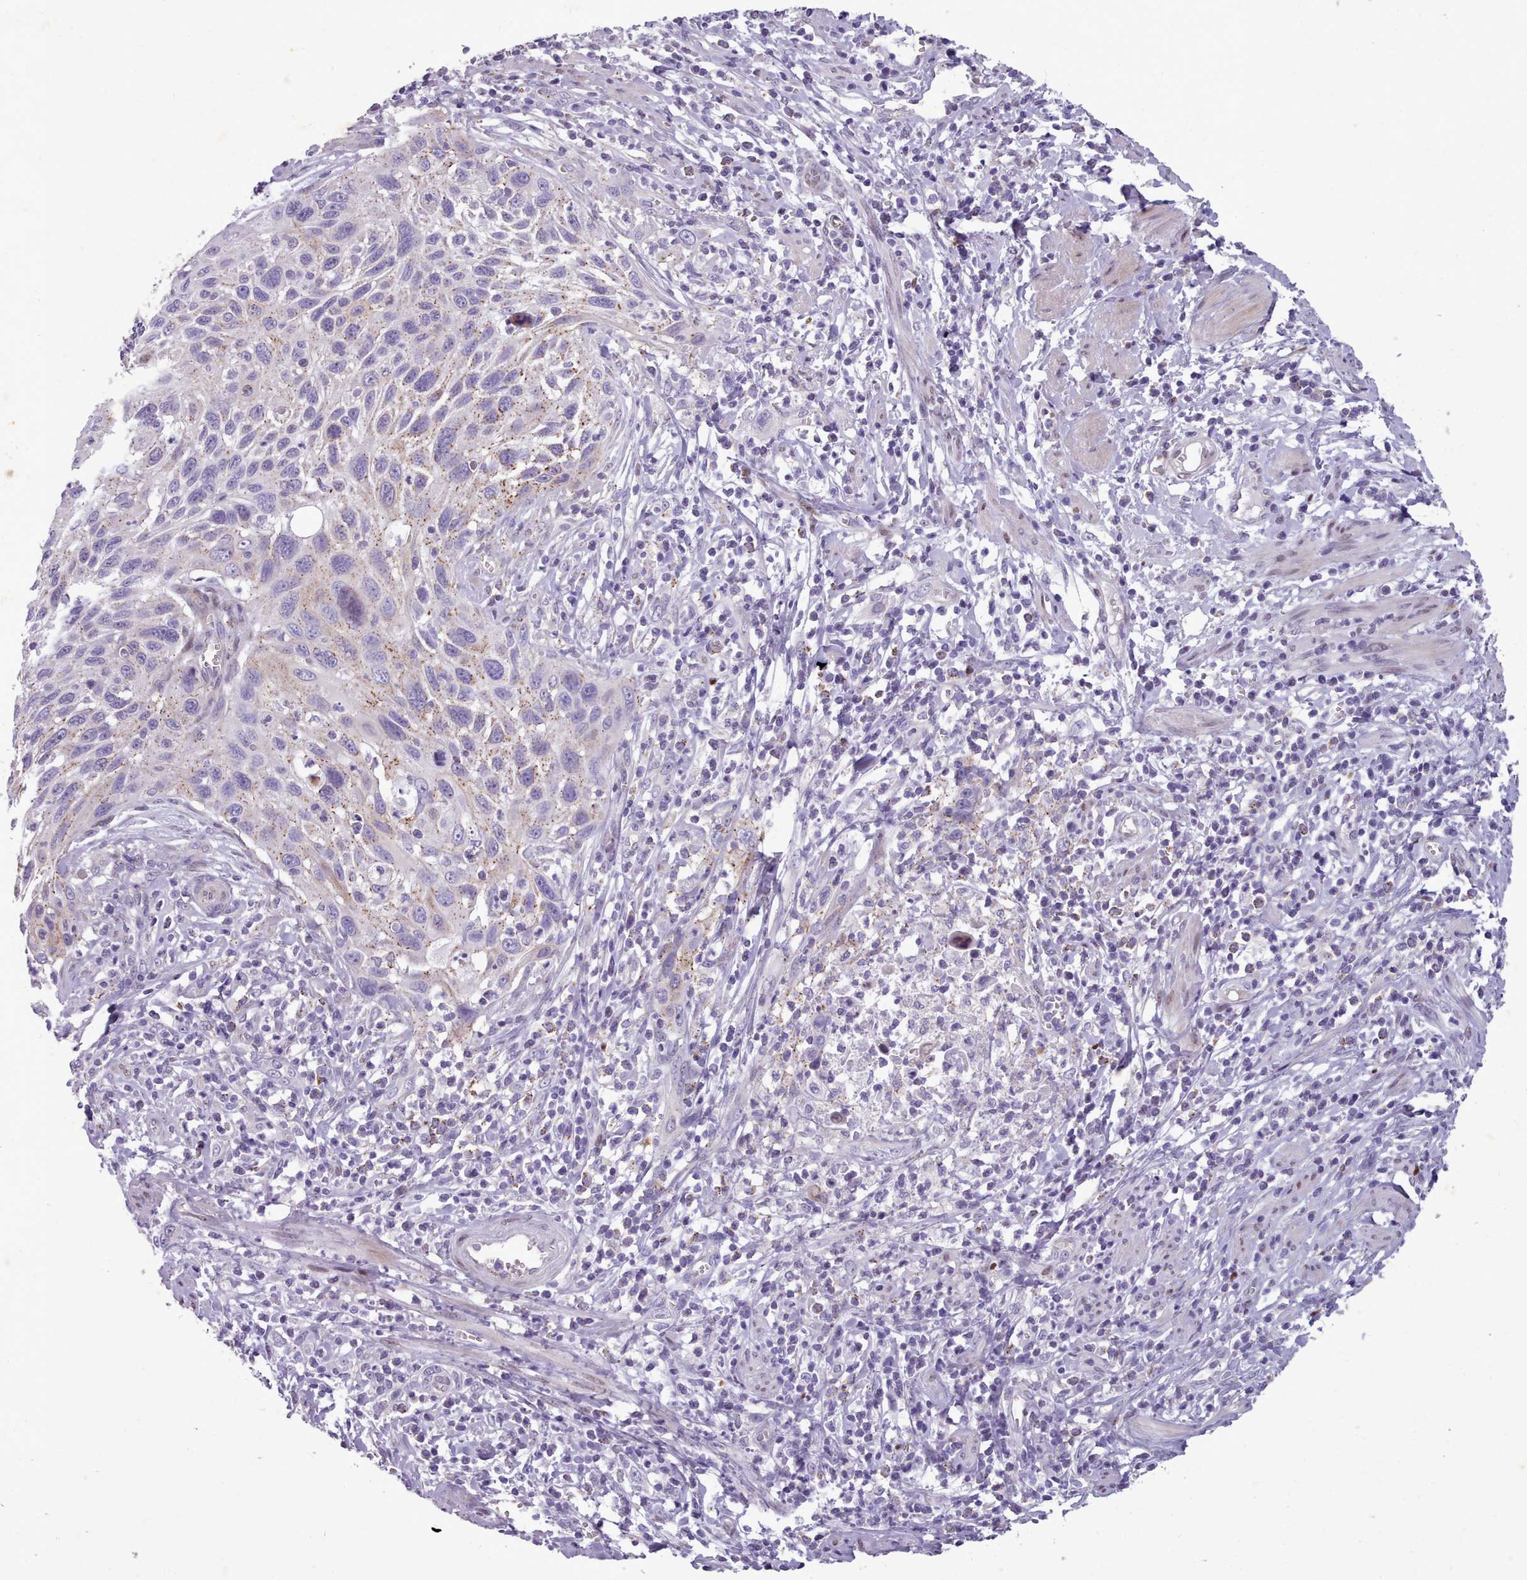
{"staining": {"intensity": "weak", "quantity": "<25%", "location": "cytoplasmic/membranous"}, "tissue": "cervical cancer", "cell_type": "Tumor cells", "image_type": "cancer", "snomed": [{"axis": "morphology", "description": "Squamous cell carcinoma, NOS"}, {"axis": "topography", "description": "Cervix"}], "caption": "Immunohistochemical staining of human cervical cancer demonstrates no significant positivity in tumor cells. Brightfield microscopy of IHC stained with DAB (brown) and hematoxylin (blue), captured at high magnification.", "gene": "KCNT2", "patient": {"sex": "female", "age": 70}}